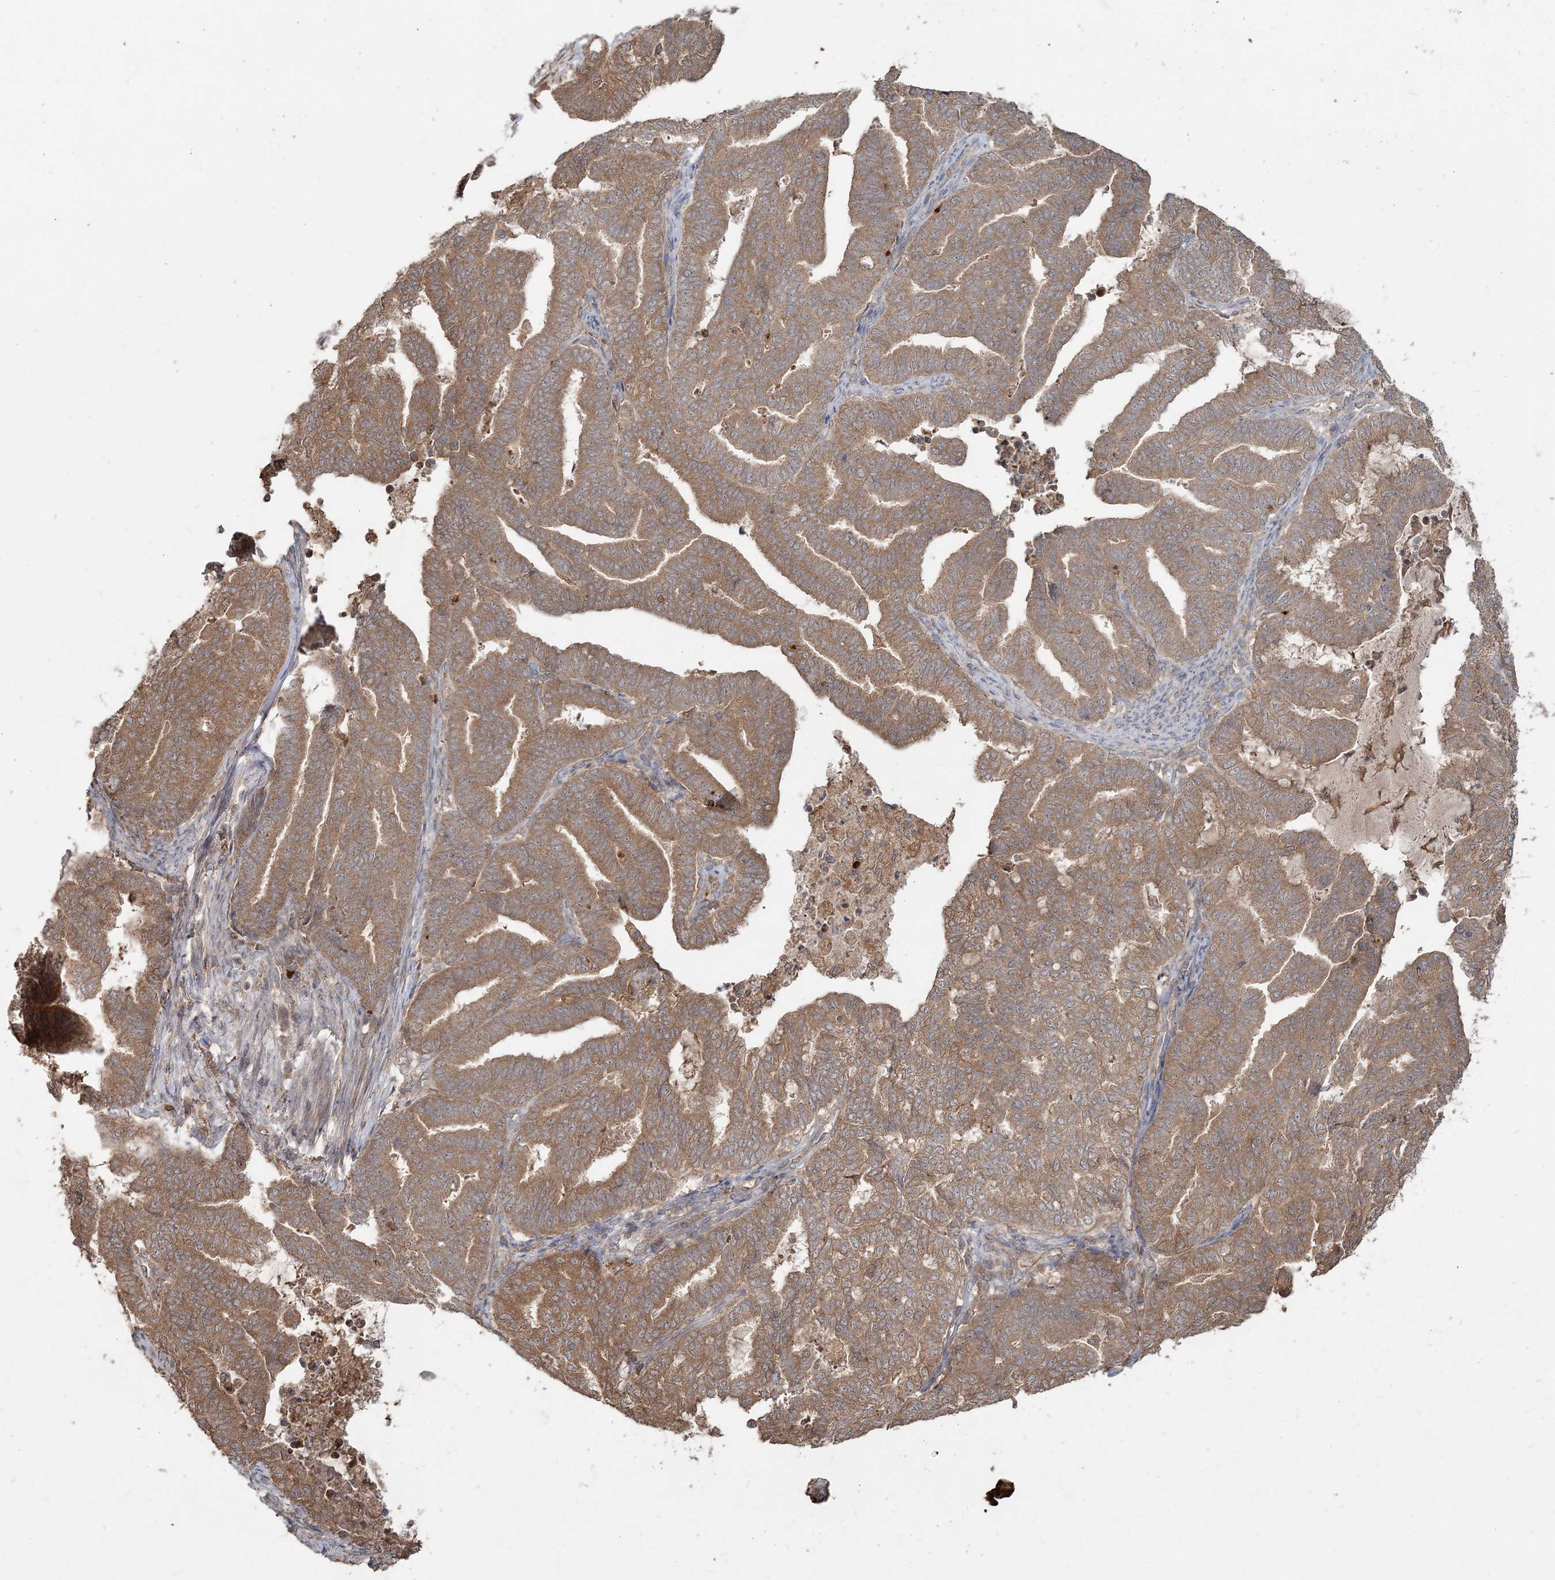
{"staining": {"intensity": "moderate", "quantity": ">75%", "location": "cytoplasmic/membranous"}, "tissue": "endometrial cancer", "cell_type": "Tumor cells", "image_type": "cancer", "snomed": [{"axis": "morphology", "description": "Adenocarcinoma, NOS"}, {"axis": "topography", "description": "Endometrium"}], "caption": "Immunohistochemical staining of human adenocarcinoma (endometrial) exhibits medium levels of moderate cytoplasmic/membranous protein expression in about >75% of tumor cells.", "gene": "SPRY1", "patient": {"sex": "female", "age": 79}}